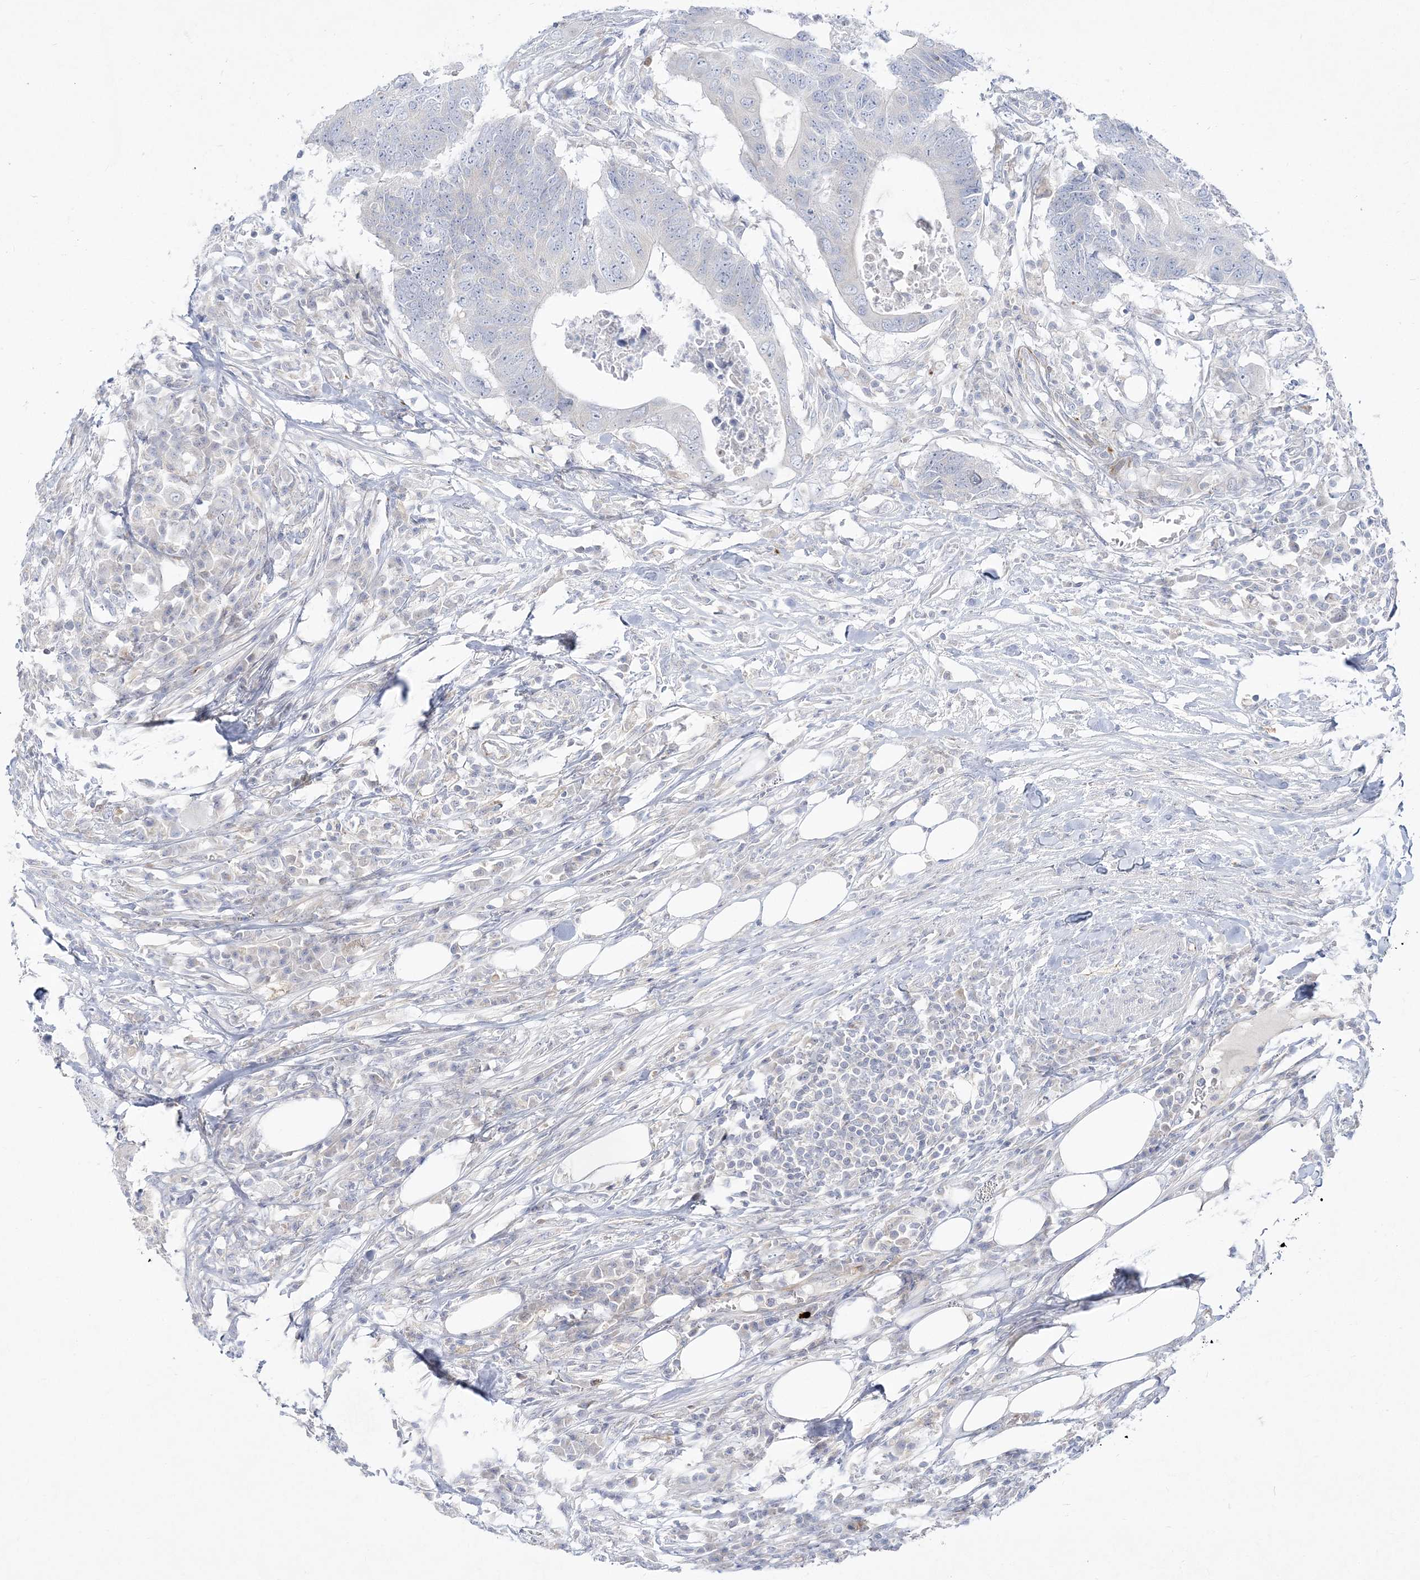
{"staining": {"intensity": "negative", "quantity": "none", "location": "none"}, "tissue": "colorectal cancer", "cell_type": "Tumor cells", "image_type": "cancer", "snomed": [{"axis": "morphology", "description": "Adenocarcinoma, NOS"}, {"axis": "topography", "description": "Colon"}], "caption": "An immunohistochemistry photomicrograph of colorectal cancer is shown. There is no staining in tumor cells of colorectal cancer.", "gene": "GPAT2", "patient": {"sex": "male", "age": 71}}